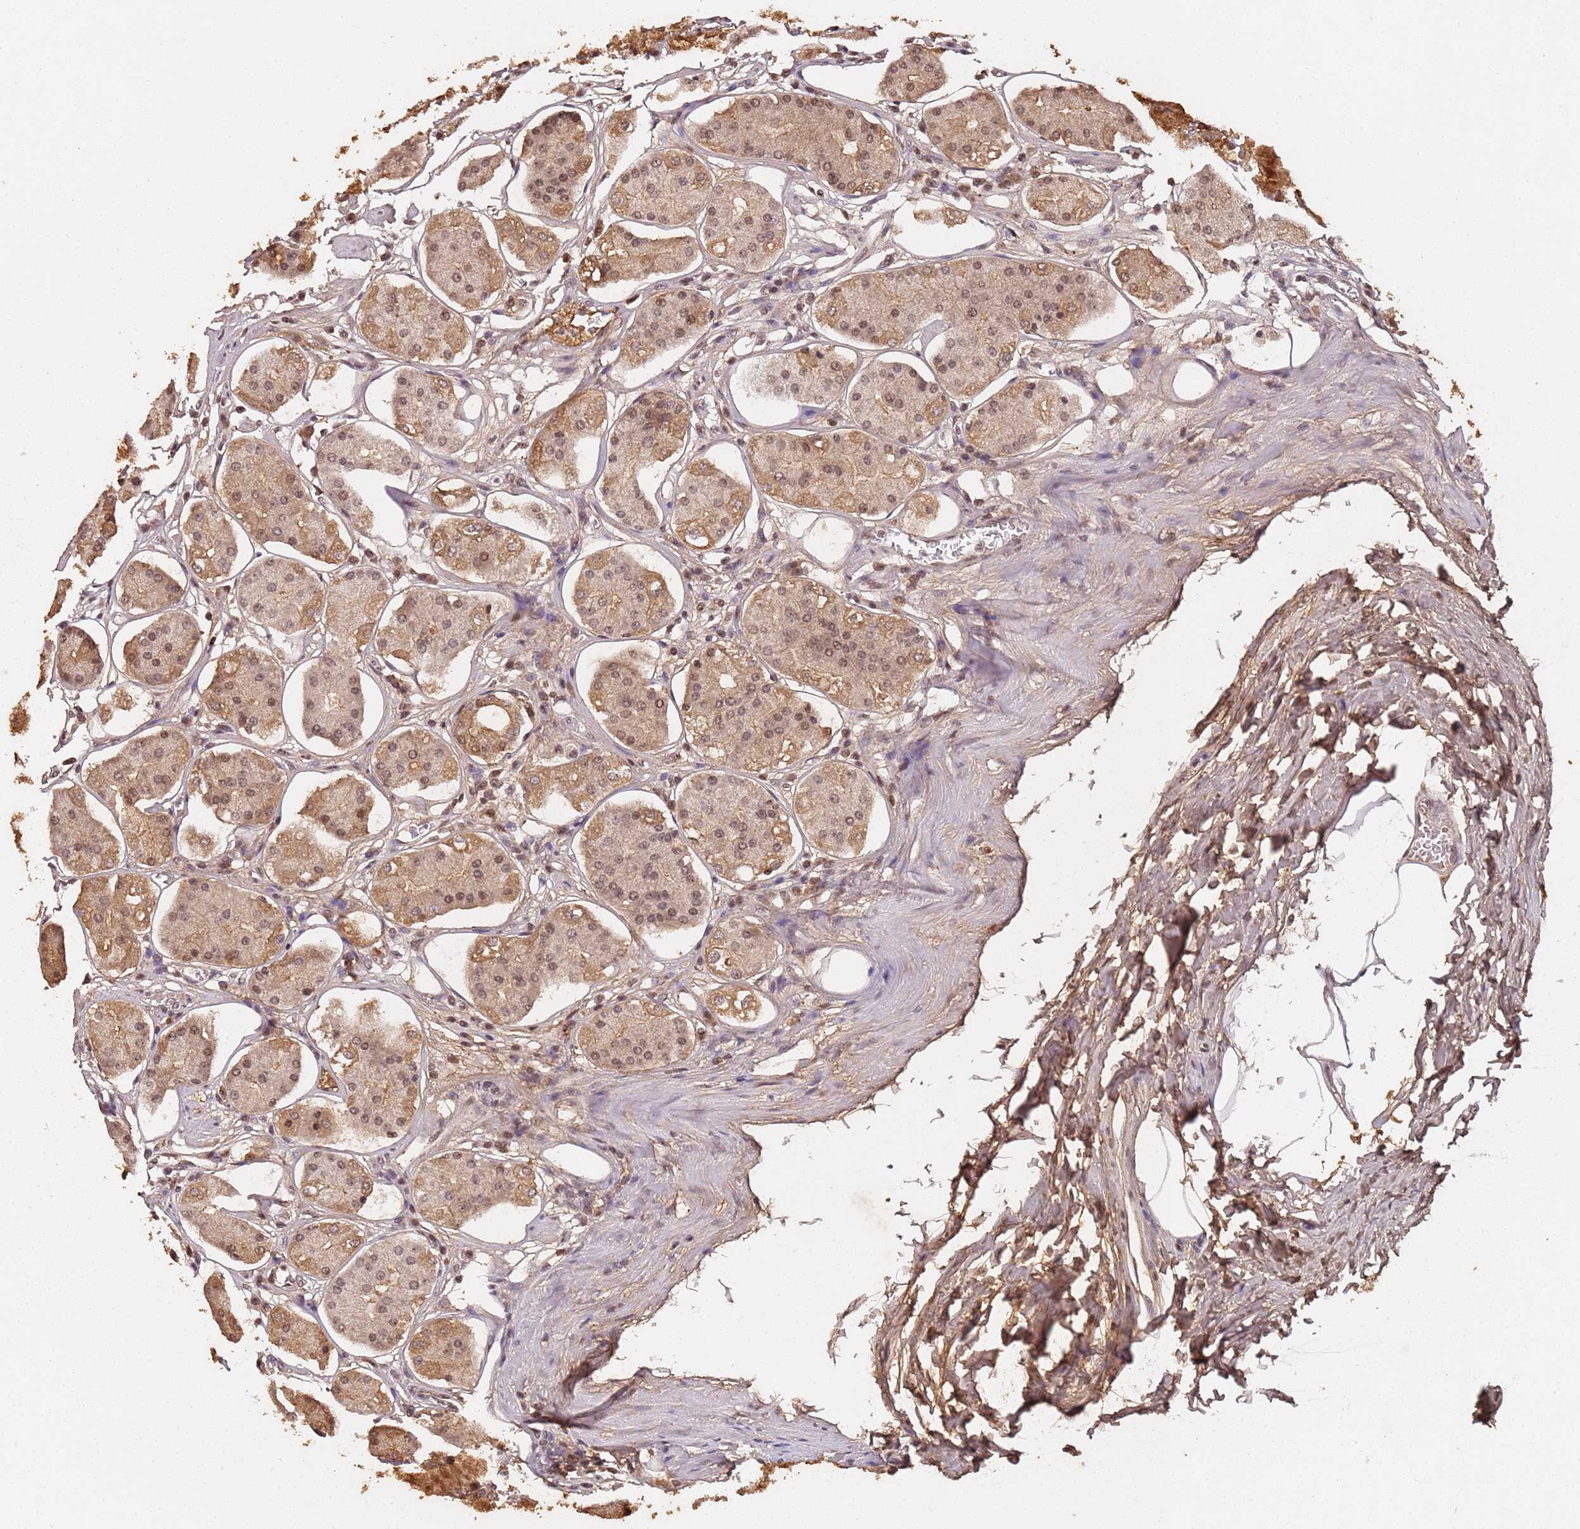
{"staining": {"intensity": "moderate", "quantity": ">75%", "location": "cytoplasmic/membranous,nuclear"}, "tissue": "stomach", "cell_type": "Glandular cells", "image_type": "normal", "snomed": [{"axis": "morphology", "description": "Normal tissue, NOS"}, {"axis": "topography", "description": "Stomach, lower"}], "caption": "Protein expression analysis of benign stomach demonstrates moderate cytoplasmic/membranous,nuclear staining in about >75% of glandular cells.", "gene": "COL1A2", "patient": {"sex": "female", "age": 56}}